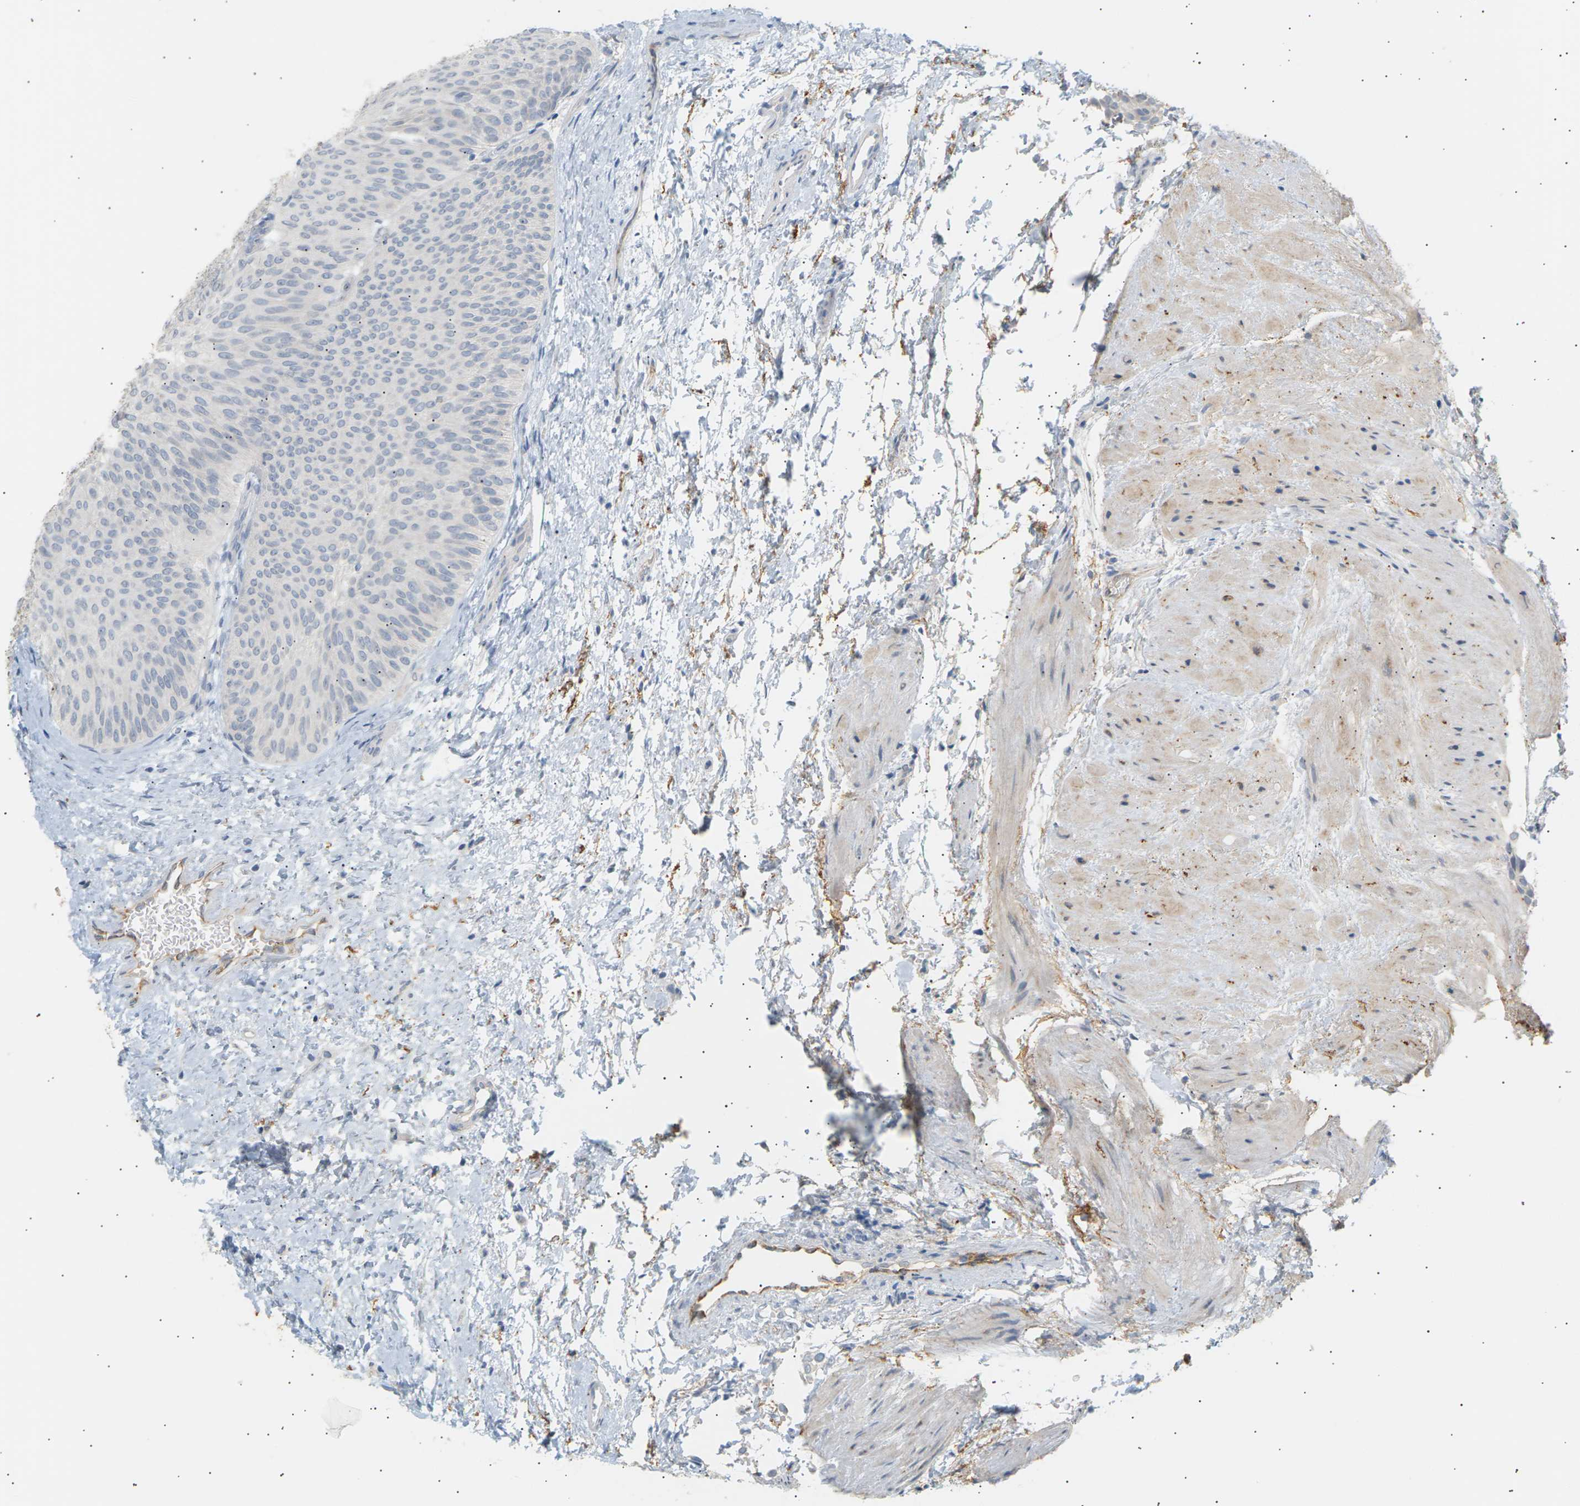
{"staining": {"intensity": "negative", "quantity": "none", "location": "none"}, "tissue": "urothelial cancer", "cell_type": "Tumor cells", "image_type": "cancer", "snomed": [{"axis": "morphology", "description": "Urothelial carcinoma, Low grade"}, {"axis": "topography", "description": "Urinary bladder"}], "caption": "This is a micrograph of immunohistochemistry staining of low-grade urothelial carcinoma, which shows no positivity in tumor cells. (DAB (3,3'-diaminobenzidine) immunohistochemistry (IHC), high magnification).", "gene": "CLU", "patient": {"sex": "female", "age": 60}}